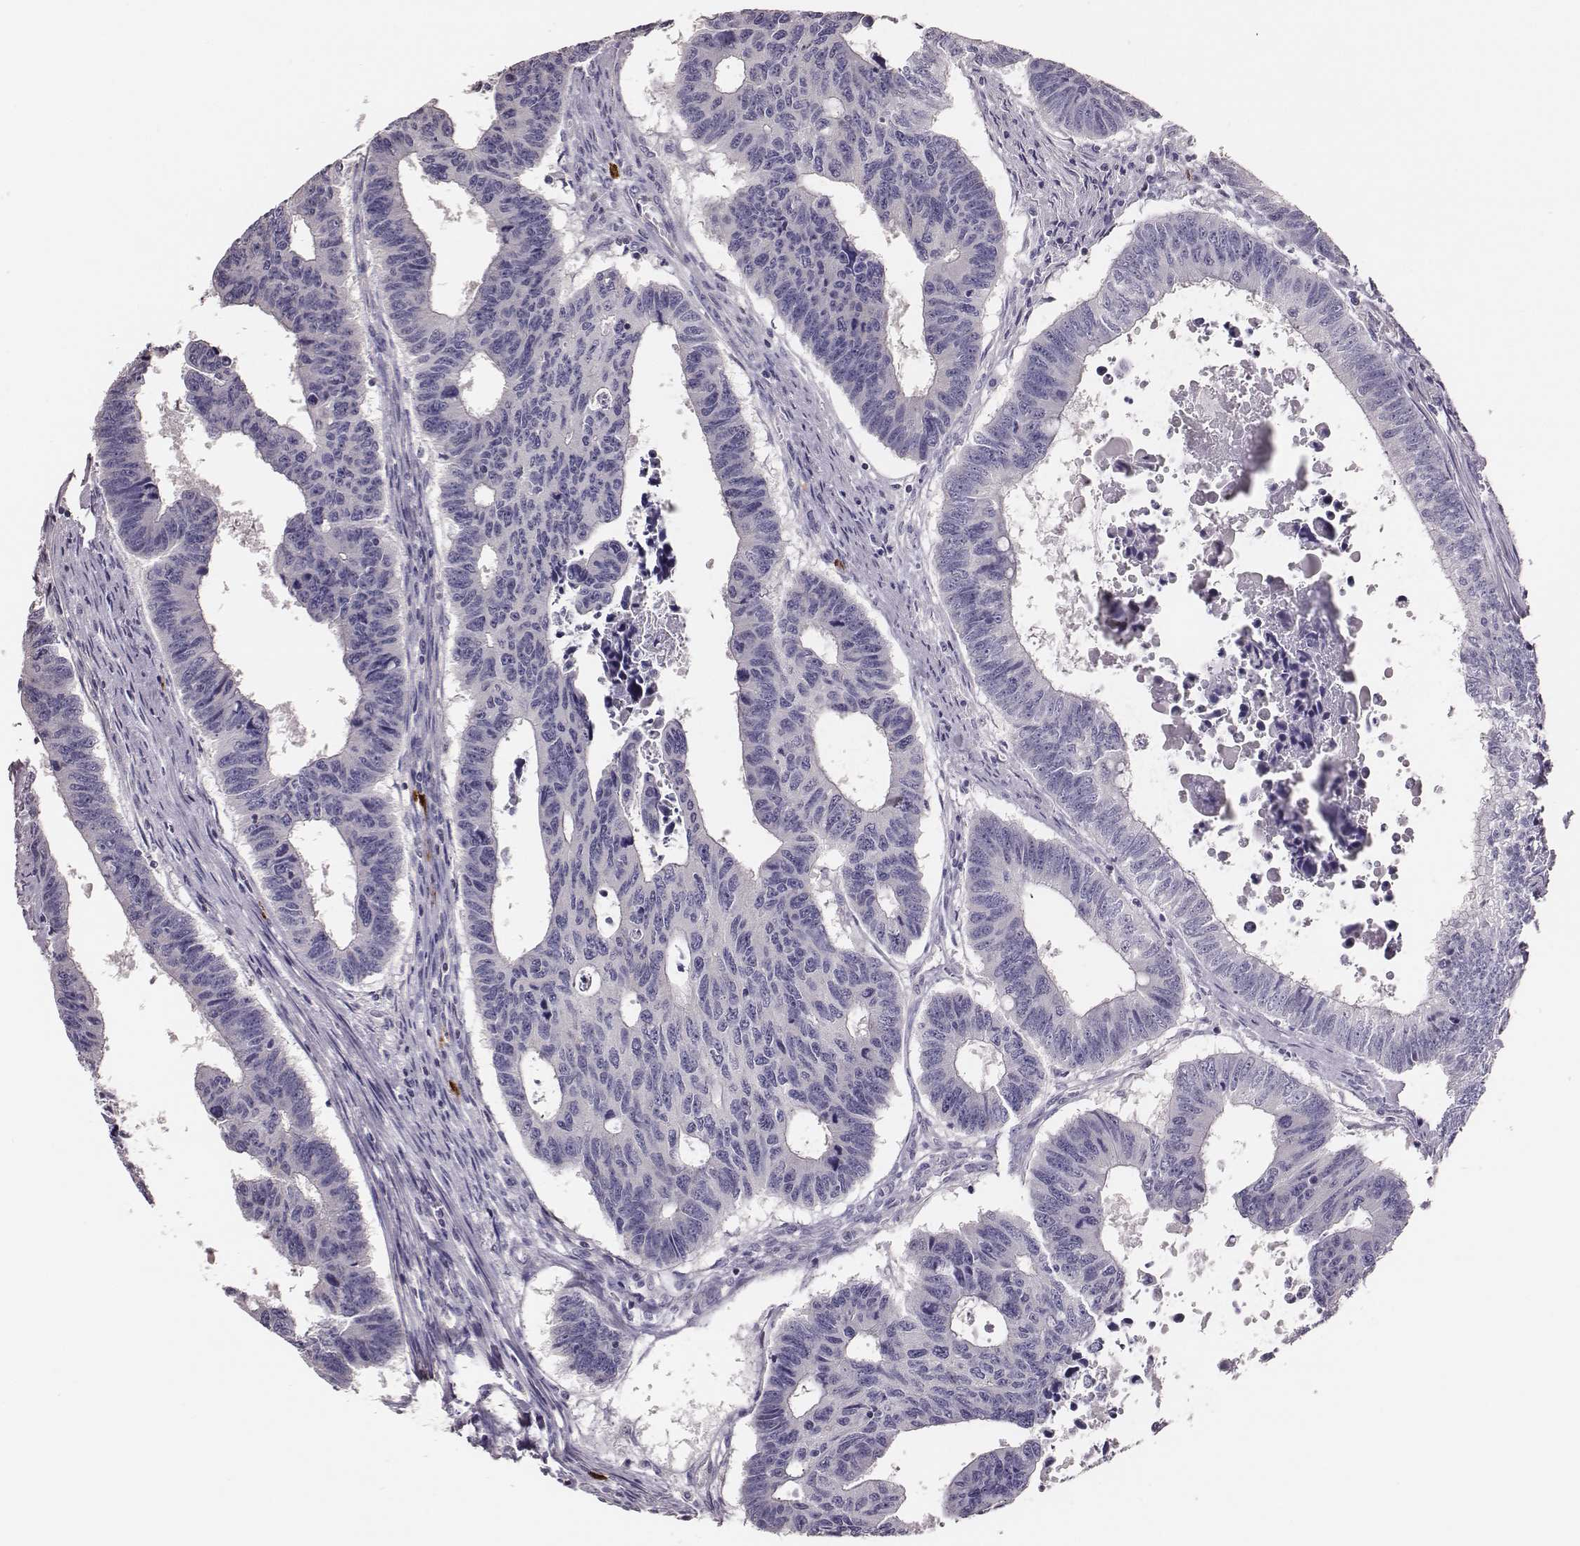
{"staining": {"intensity": "negative", "quantity": "none", "location": "none"}, "tissue": "colorectal cancer", "cell_type": "Tumor cells", "image_type": "cancer", "snomed": [{"axis": "morphology", "description": "Adenocarcinoma, NOS"}, {"axis": "topography", "description": "Rectum"}], "caption": "Immunohistochemistry of human colorectal cancer (adenocarcinoma) shows no expression in tumor cells. (Immunohistochemistry (ihc), brightfield microscopy, high magnification).", "gene": "P2RY10", "patient": {"sex": "female", "age": 85}}